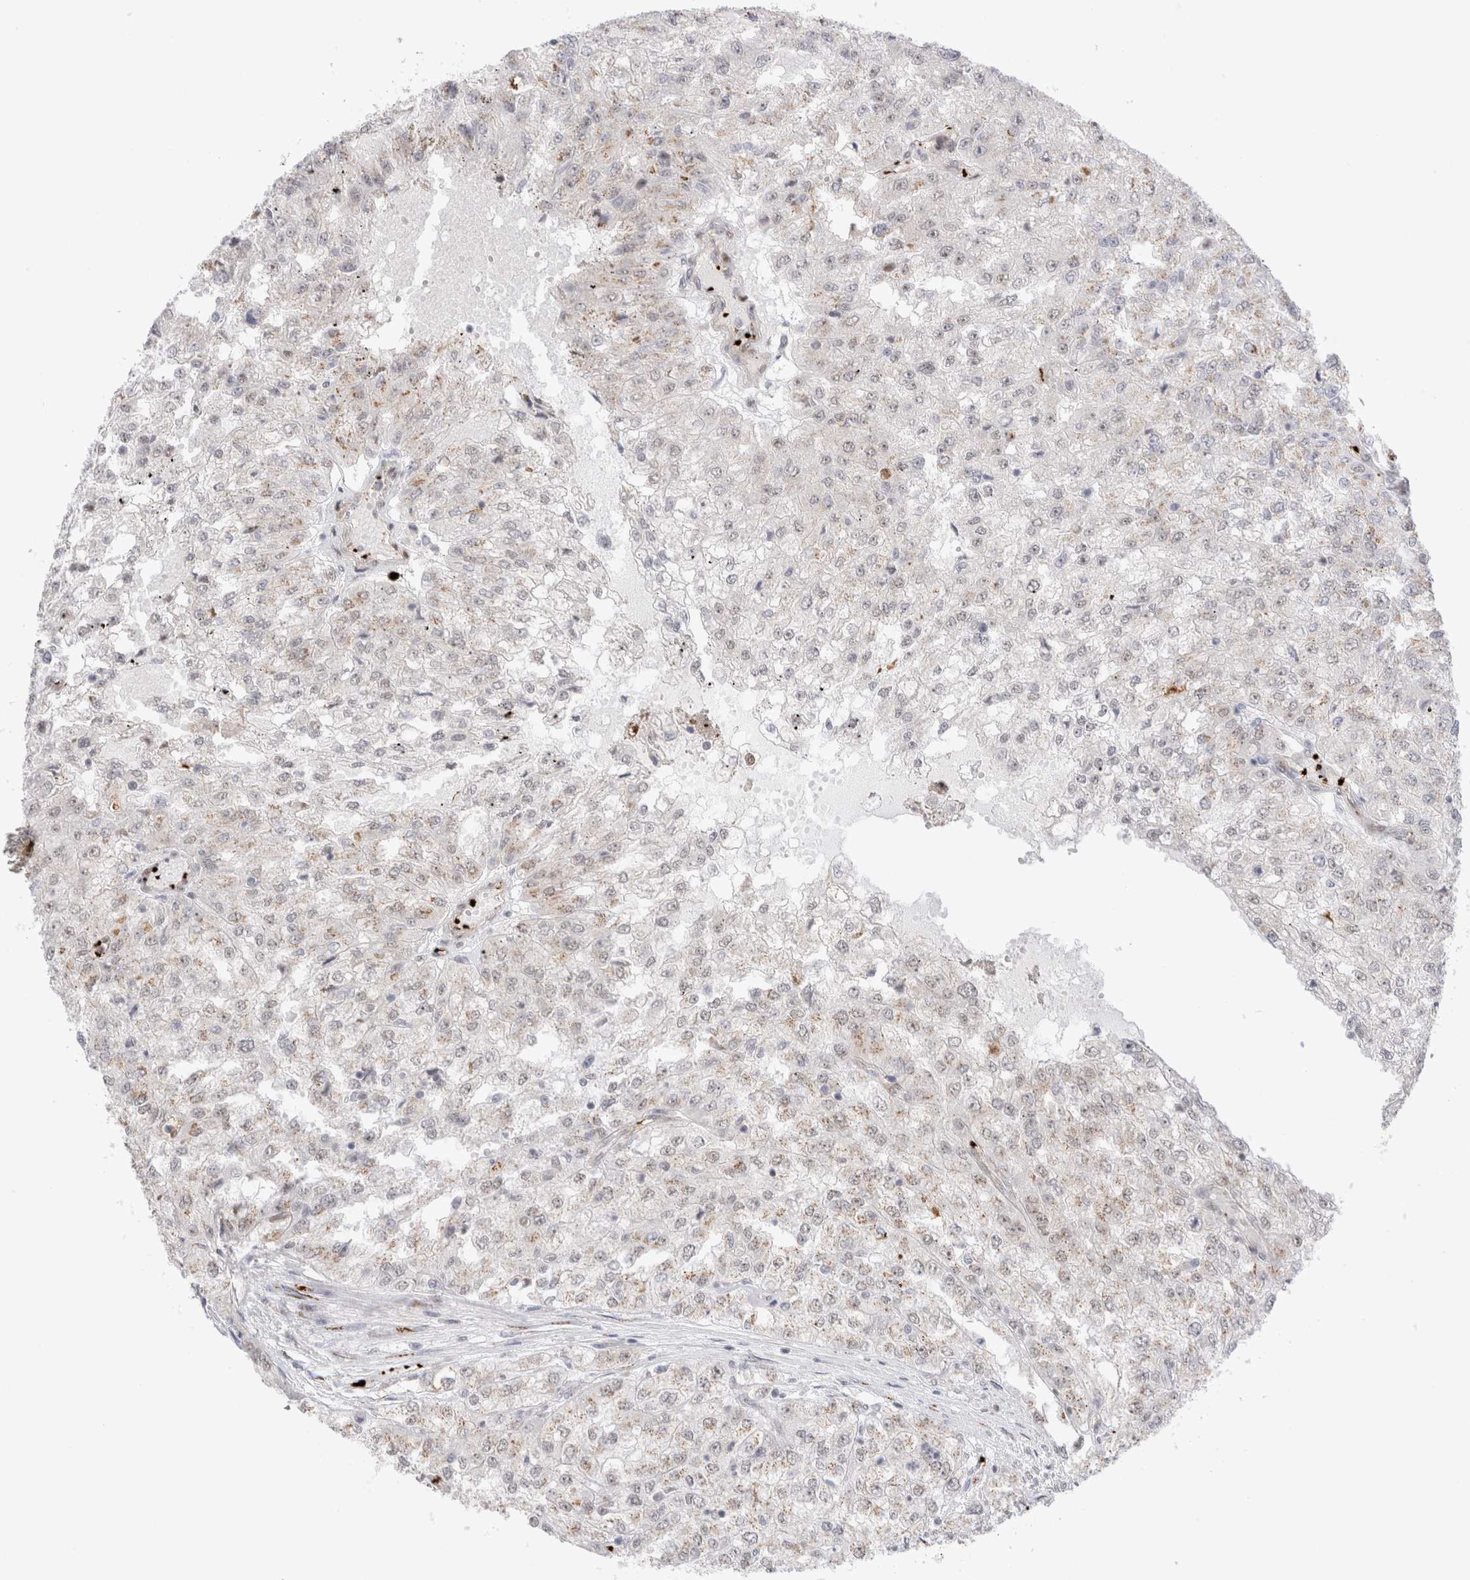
{"staining": {"intensity": "weak", "quantity": "<25%", "location": "cytoplasmic/membranous"}, "tissue": "renal cancer", "cell_type": "Tumor cells", "image_type": "cancer", "snomed": [{"axis": "morphology", "description": "Adenocarcinoma, NOS"}, {"axis": "topography", "description": "Kidney"}], "caption": "A high-resolution micrograph shows immunohistochemistry (IHC) staining of renal adenocarcinoma, which exhibits no significant positivity in tumor cells.", "gene": "VPS28", "patient": {"sex": "female", "age": 54}}